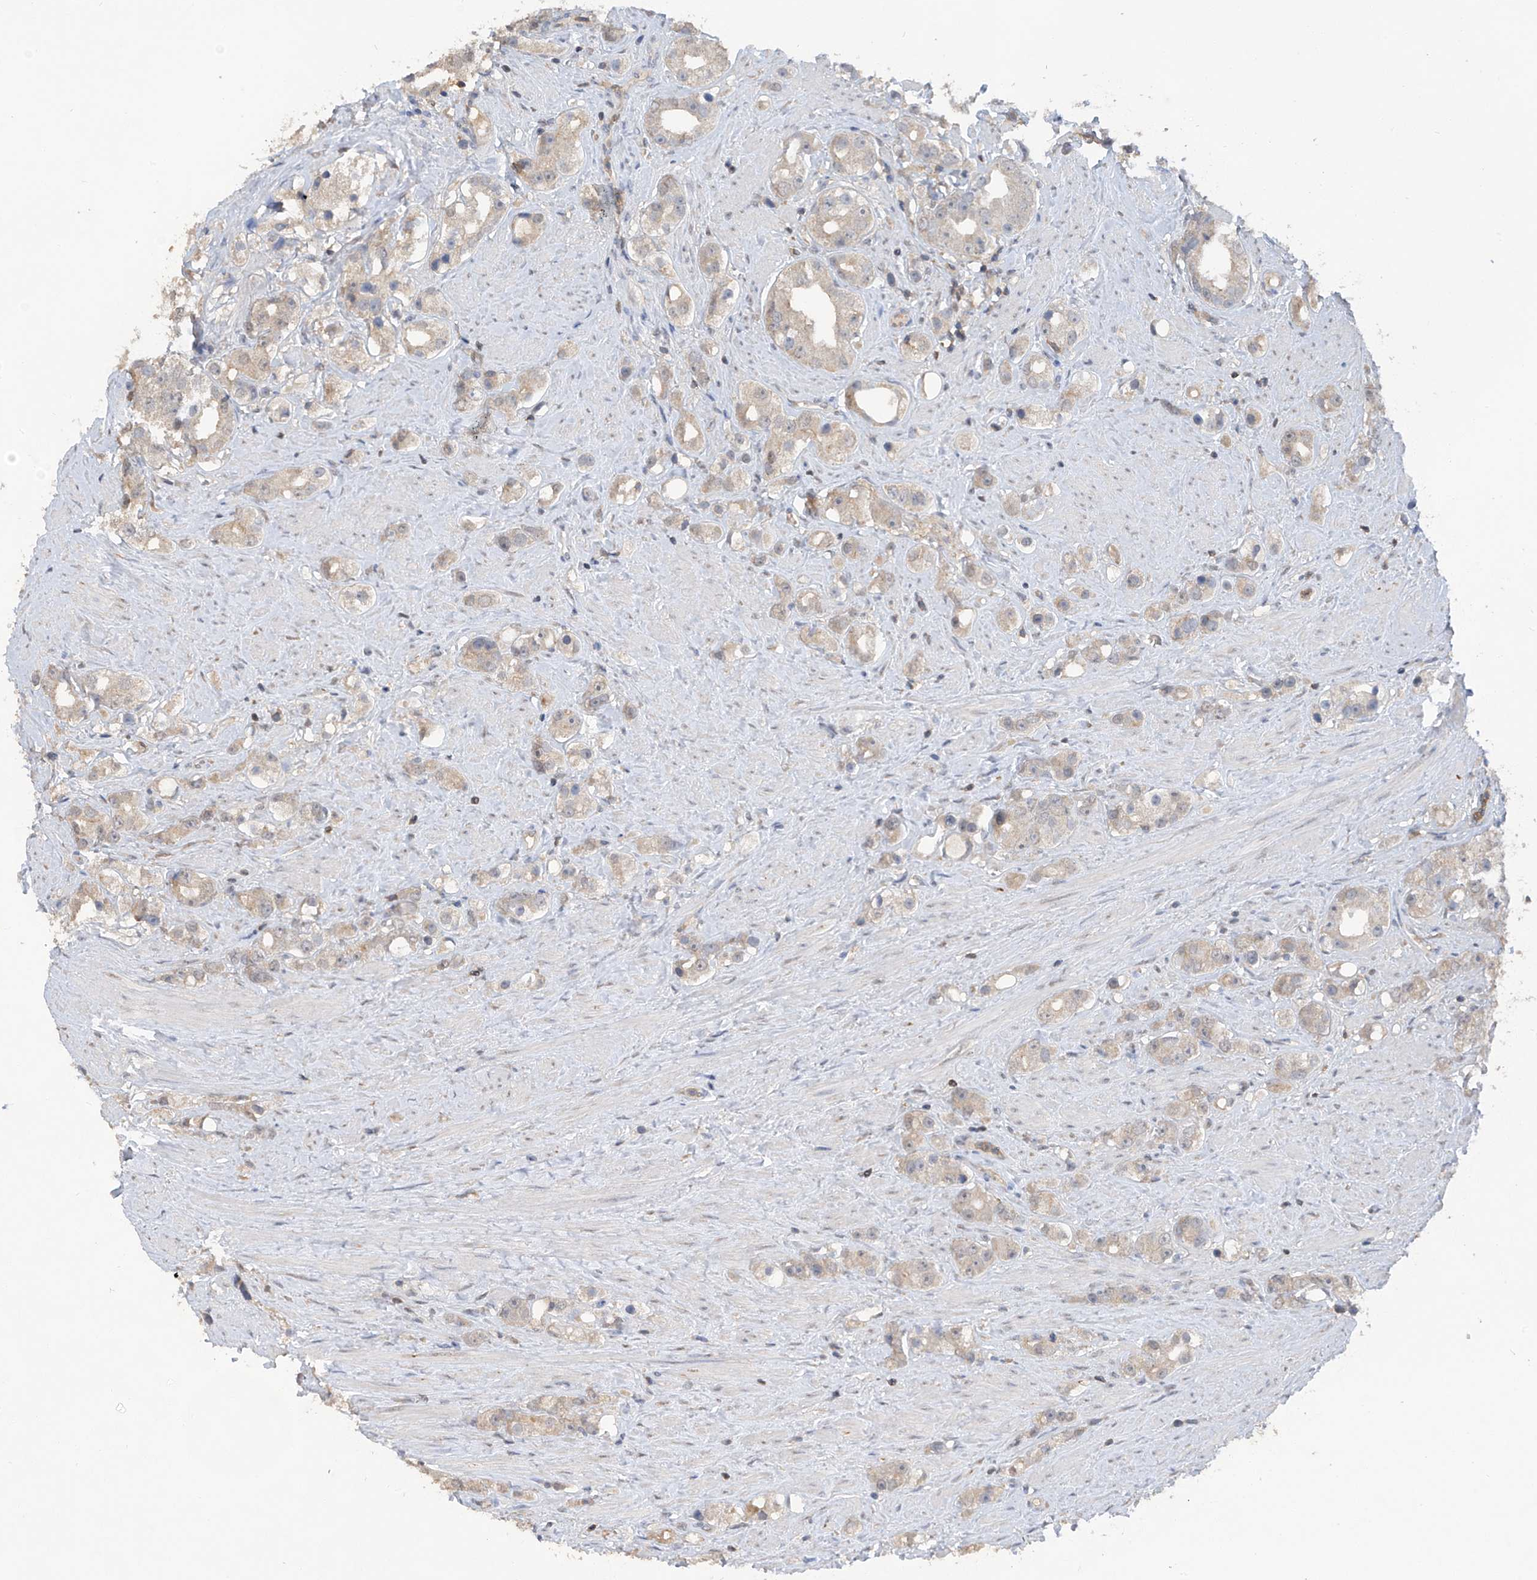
{"staining": {"intensity": "weak", "quantity": "<25%", "location": "cytoplasmic/membranous"}, "tissue": "prostate cancer", "cell_type": "Tumor cells", "image_type": "cancer", "snomed": [{"axis": "morphology", "description": "Adenocarcinoma, NOS"}, {"axis": "topography", "description": "Prostate"}], "caption": "This is a photomicrograph of immunohistochemistry (IHC) staining of prostate cancer (adenocarcinoma), which shows no positivity in tumor cells.", "gene": "HAS3", "patient": {"sex": "male", "age": 79}}